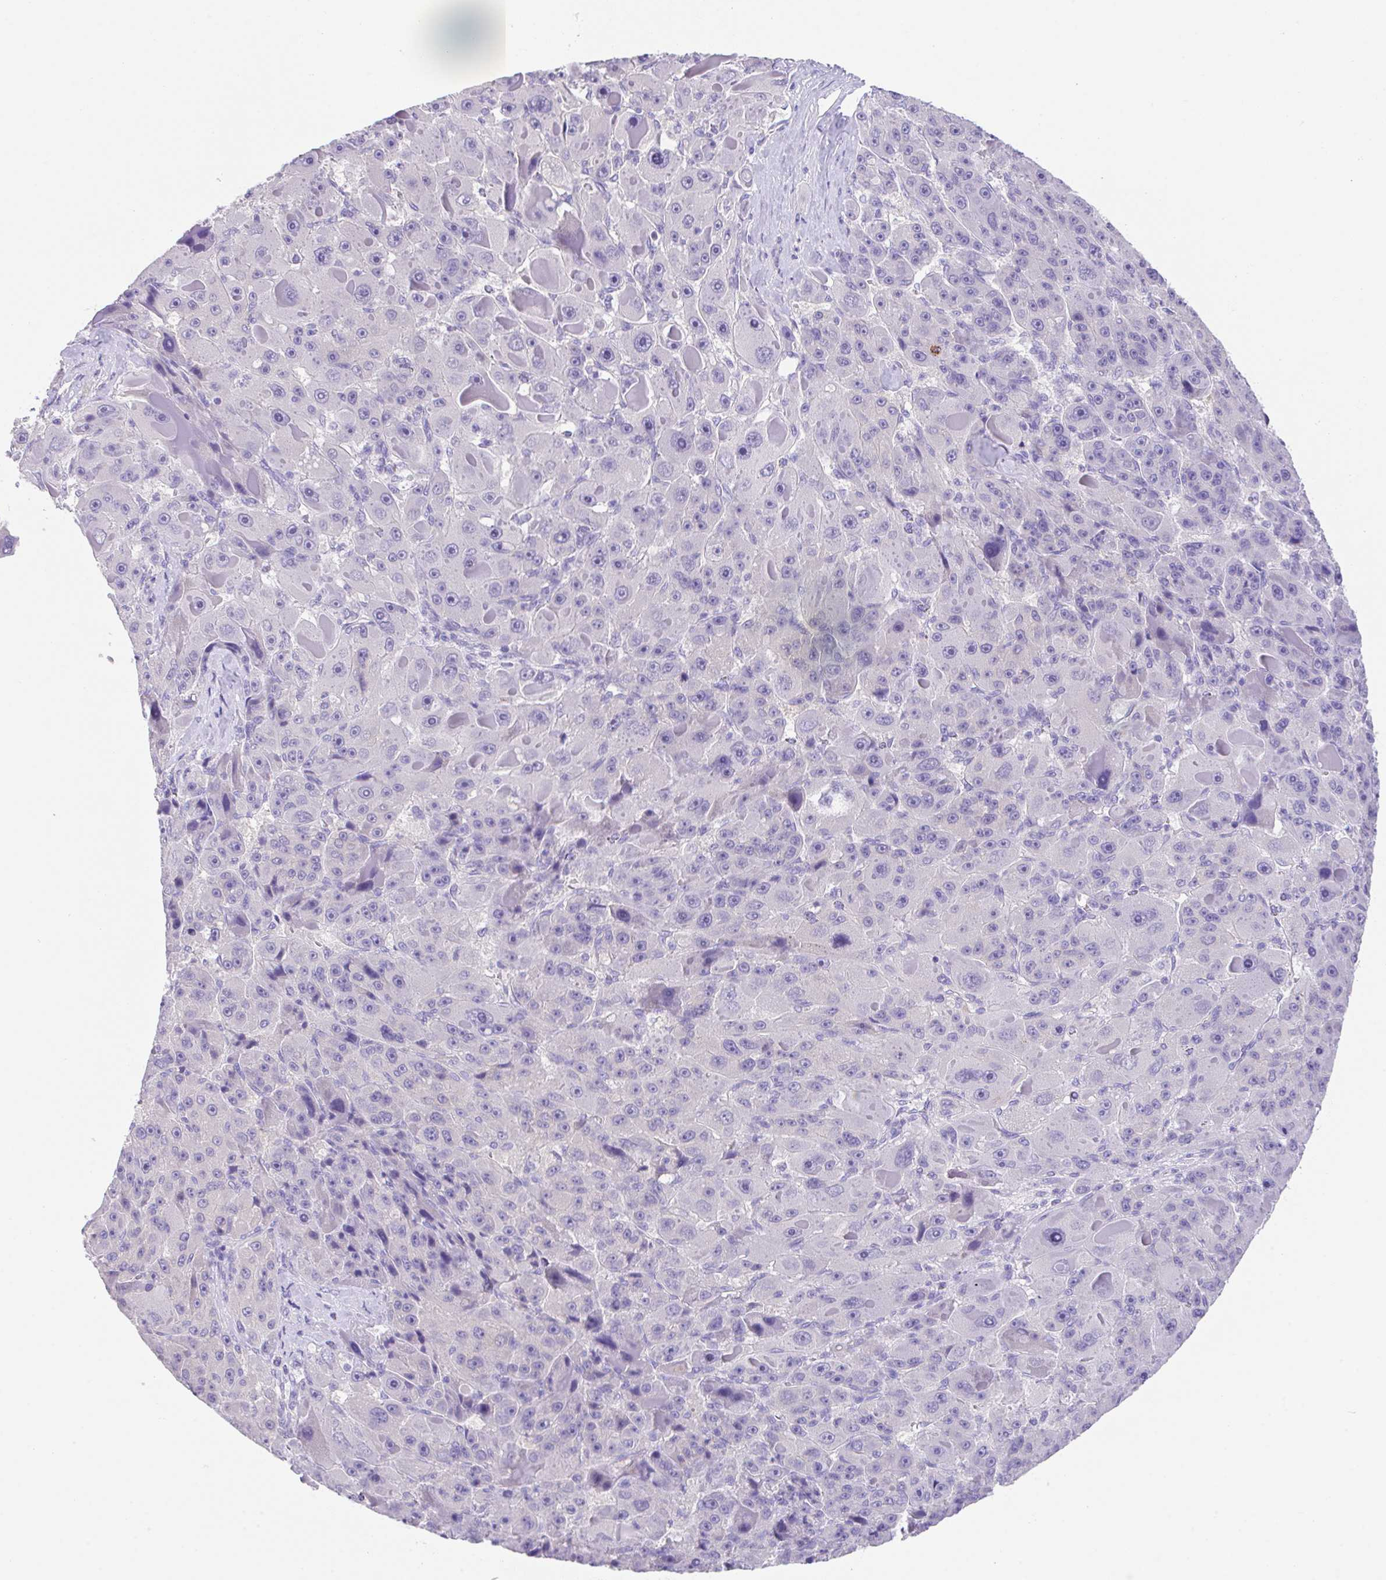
{"staining": {"intensity": "negative", "quantity": "none", "location": "none"}, "tissue": "liver cancer", "cell_type": "Tumor cells", "image_type": "cancer", "snomed": [{"axis": "morphology", "description": "Carcinoma, Hepatocellular, NOS"}, {"axis": "topography", "description": "Liver"}], "caption": "DAB immunohistochemical staining of hepatocellular carcinoma (liver) reveals no significant staining in tumor cells. (Immunohistochemistry (ihc), brightfield microscopy, high magnification).", "gene": "HACD4", "patient": {"sex": "male", "age": 76}}